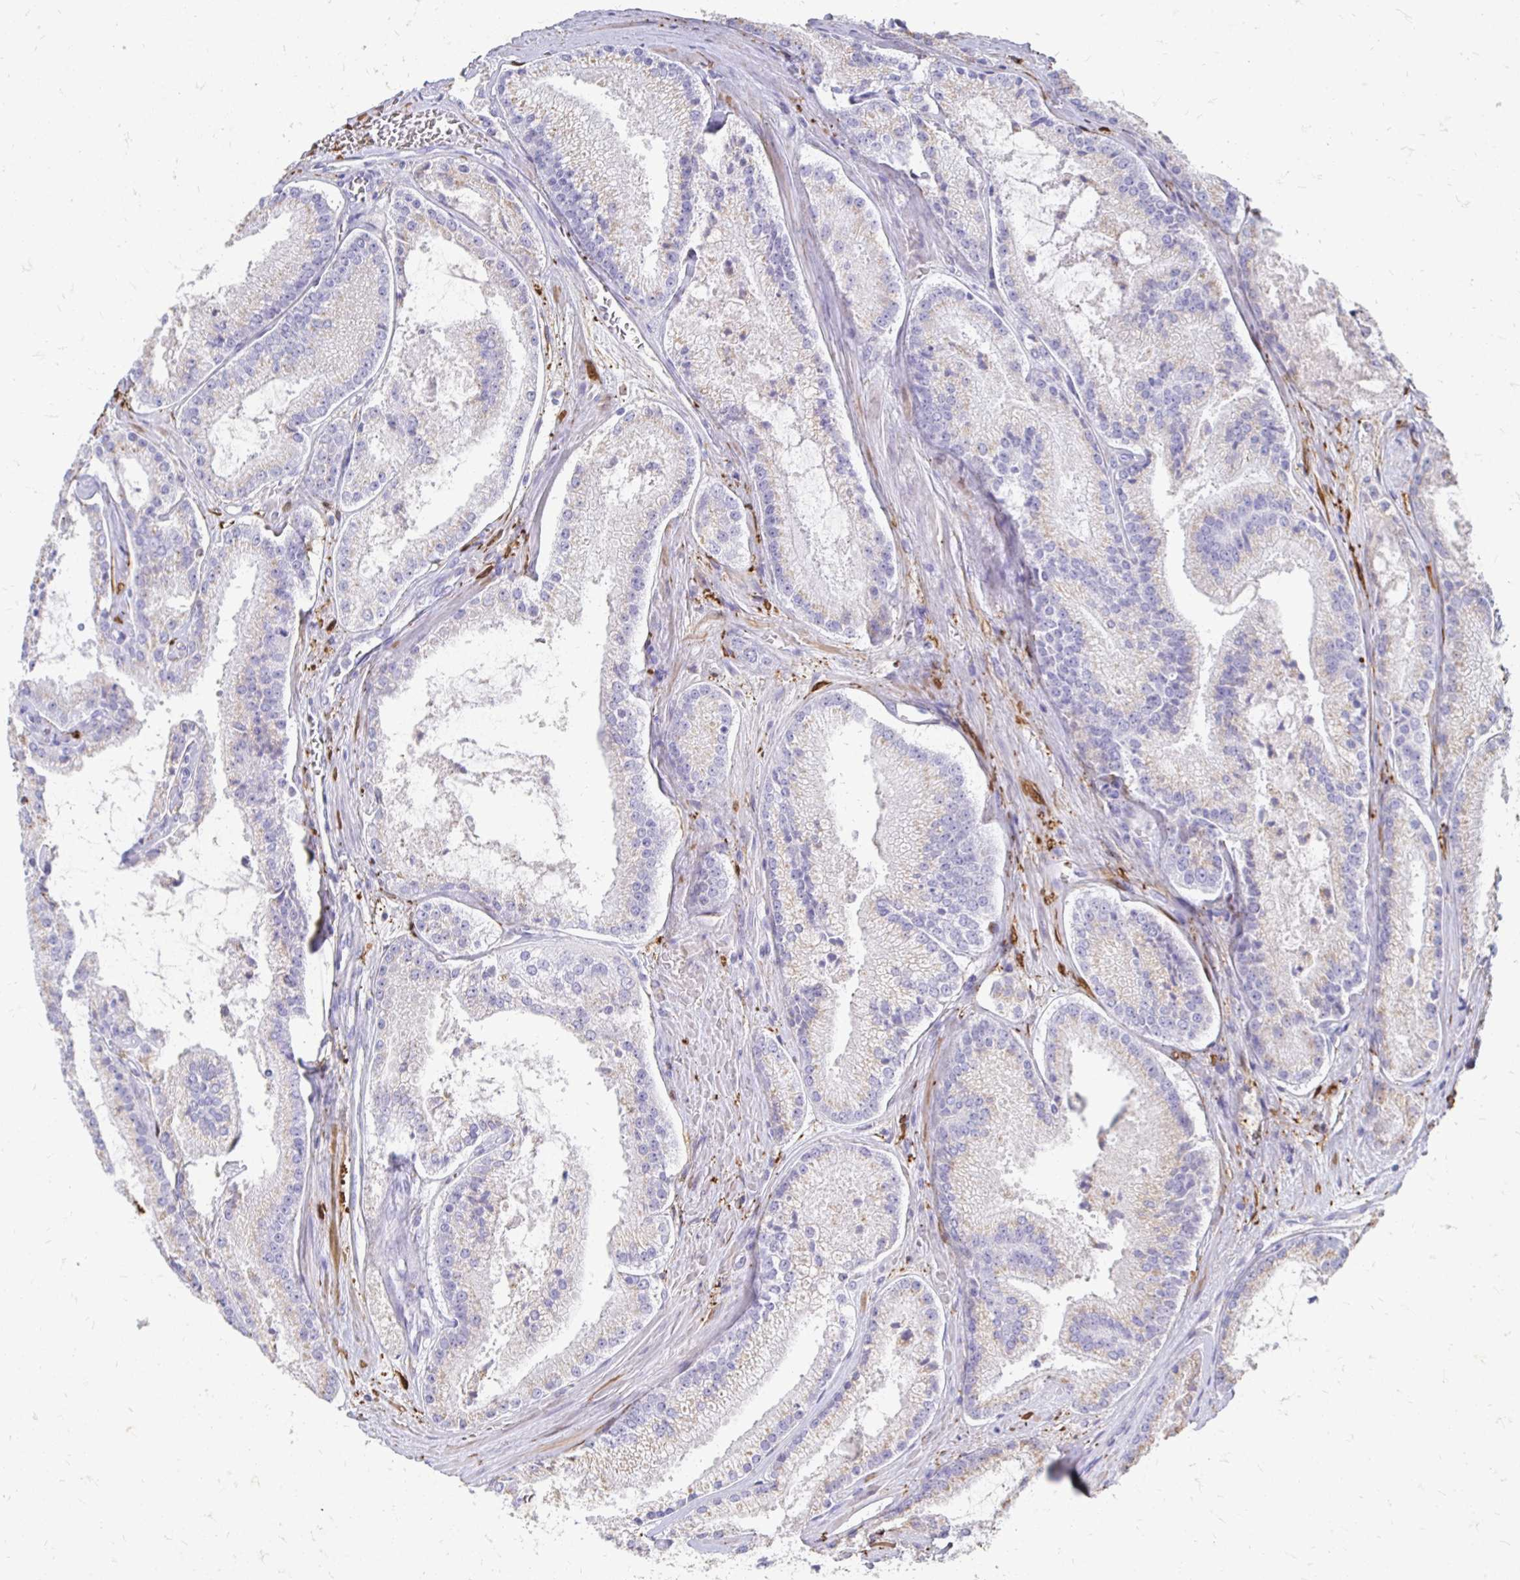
{"staining": {"intensity": "weak", "quantity": "<25%", "location": "cytoplasmic/membranous"}, "tissue": "prostate cancer", "cell_type": "Tumor cells", "image_type": "cancer", "snomed": [{"axis": "morphology", "description": "Adenocarcinoma, High grade"}, {"axis": "topography", "description": "Prostate"}], "caption": "IHC micrograph of neoplastic tissue: prostate high-grade adenocarcinoma stained with DAB (3,3'-diaminobenzidine) demonstrates no significant protein positivity in tumor cells.", "gene": "PAGE4", "patient": {"sex": "male", "age": 73}}